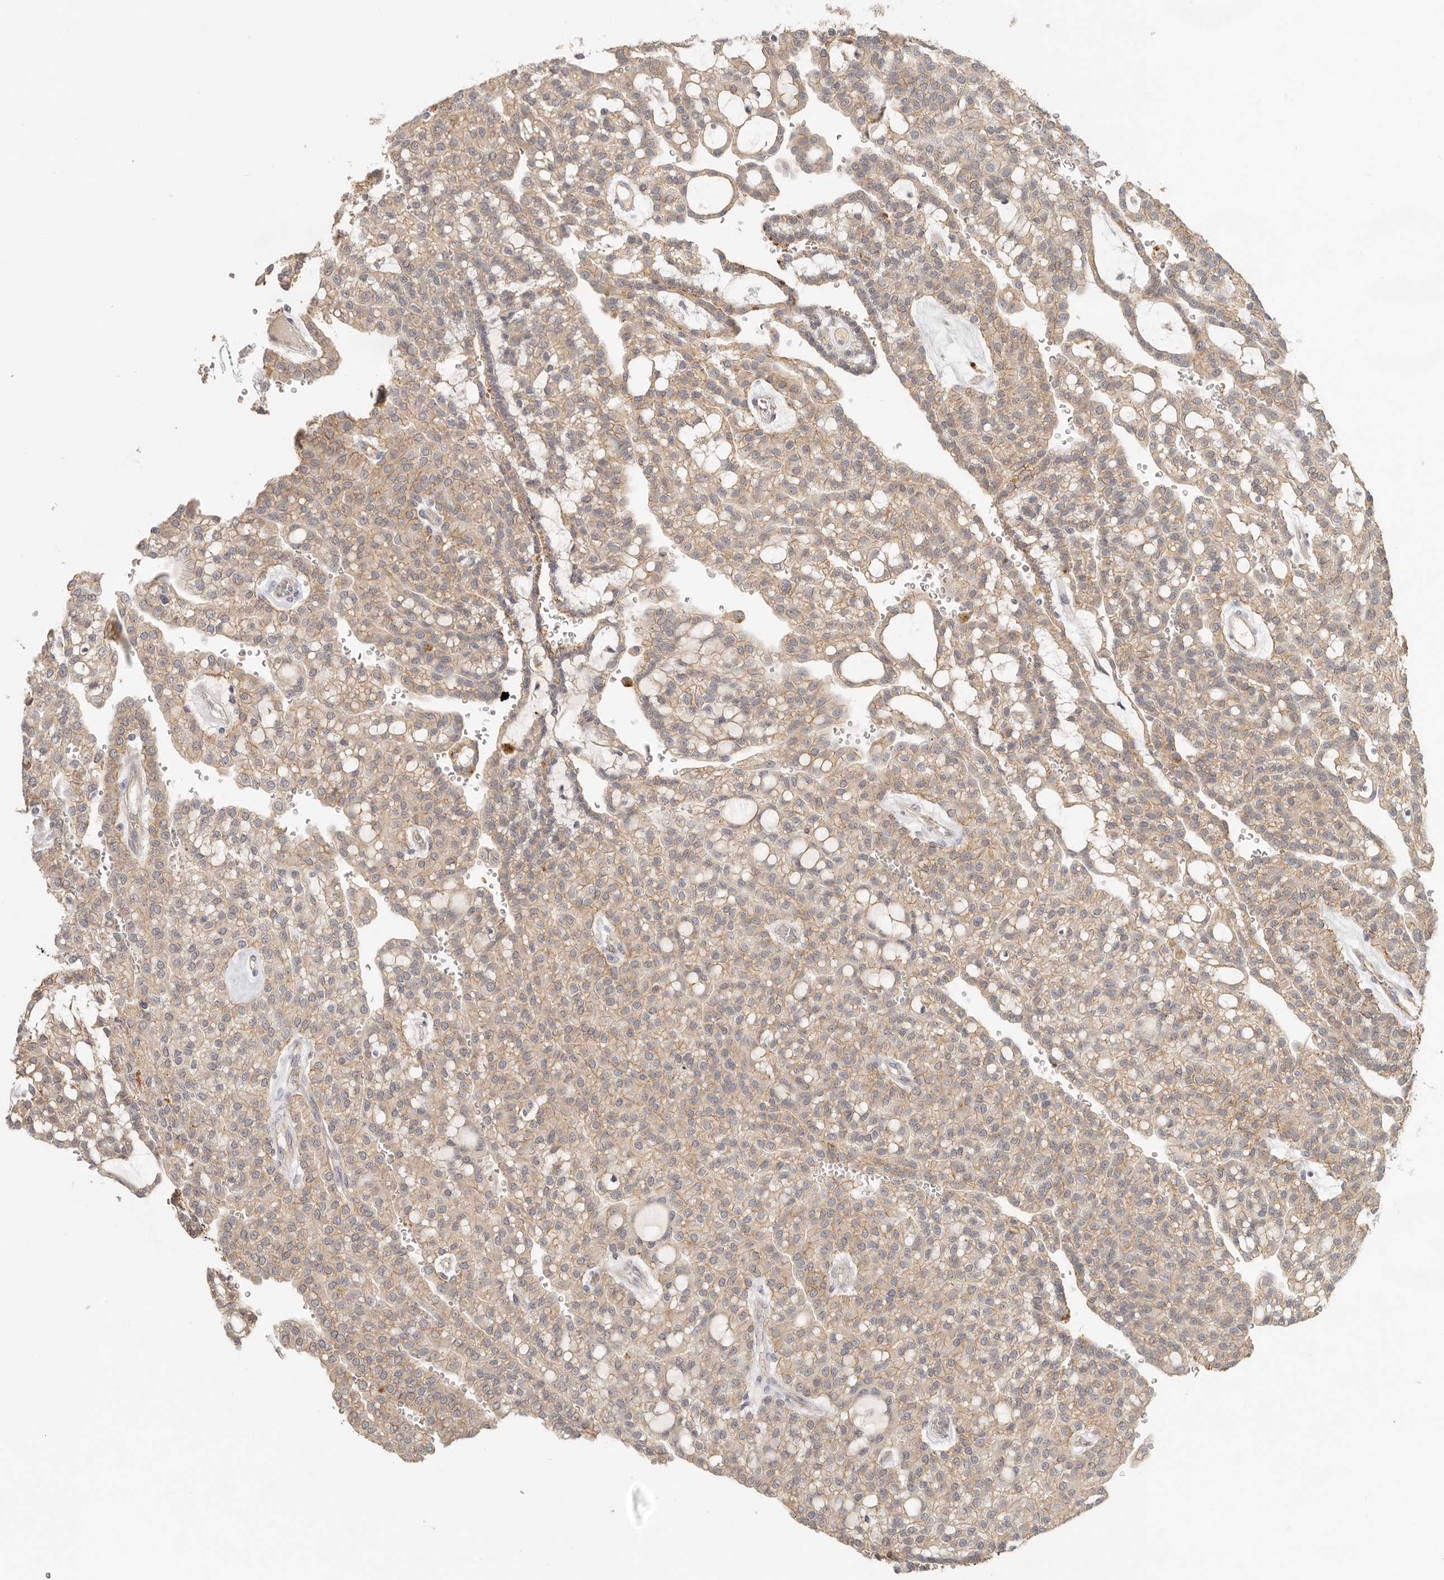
{"staining": {"intensity": "moderate", "quantity": ">75%", "location": "cytoplasmic/membranous"}, "tissue": "renal cancer", "cell_type": "Tumor cells", "image_type": "cancer", "snomed": [{"axis": "morphology", "description": "Adenocarcinoma, NOS"}, {"axis": "topography", "description": "Kidney"}], "caption": "Renal cancer stained with a brown dye shows moderate cytoplasmic/membranous positive positivity in approximately >75% of tumor cells.", "gene": "ANXA9", "patient": {"sex": "male", "age": 63}}